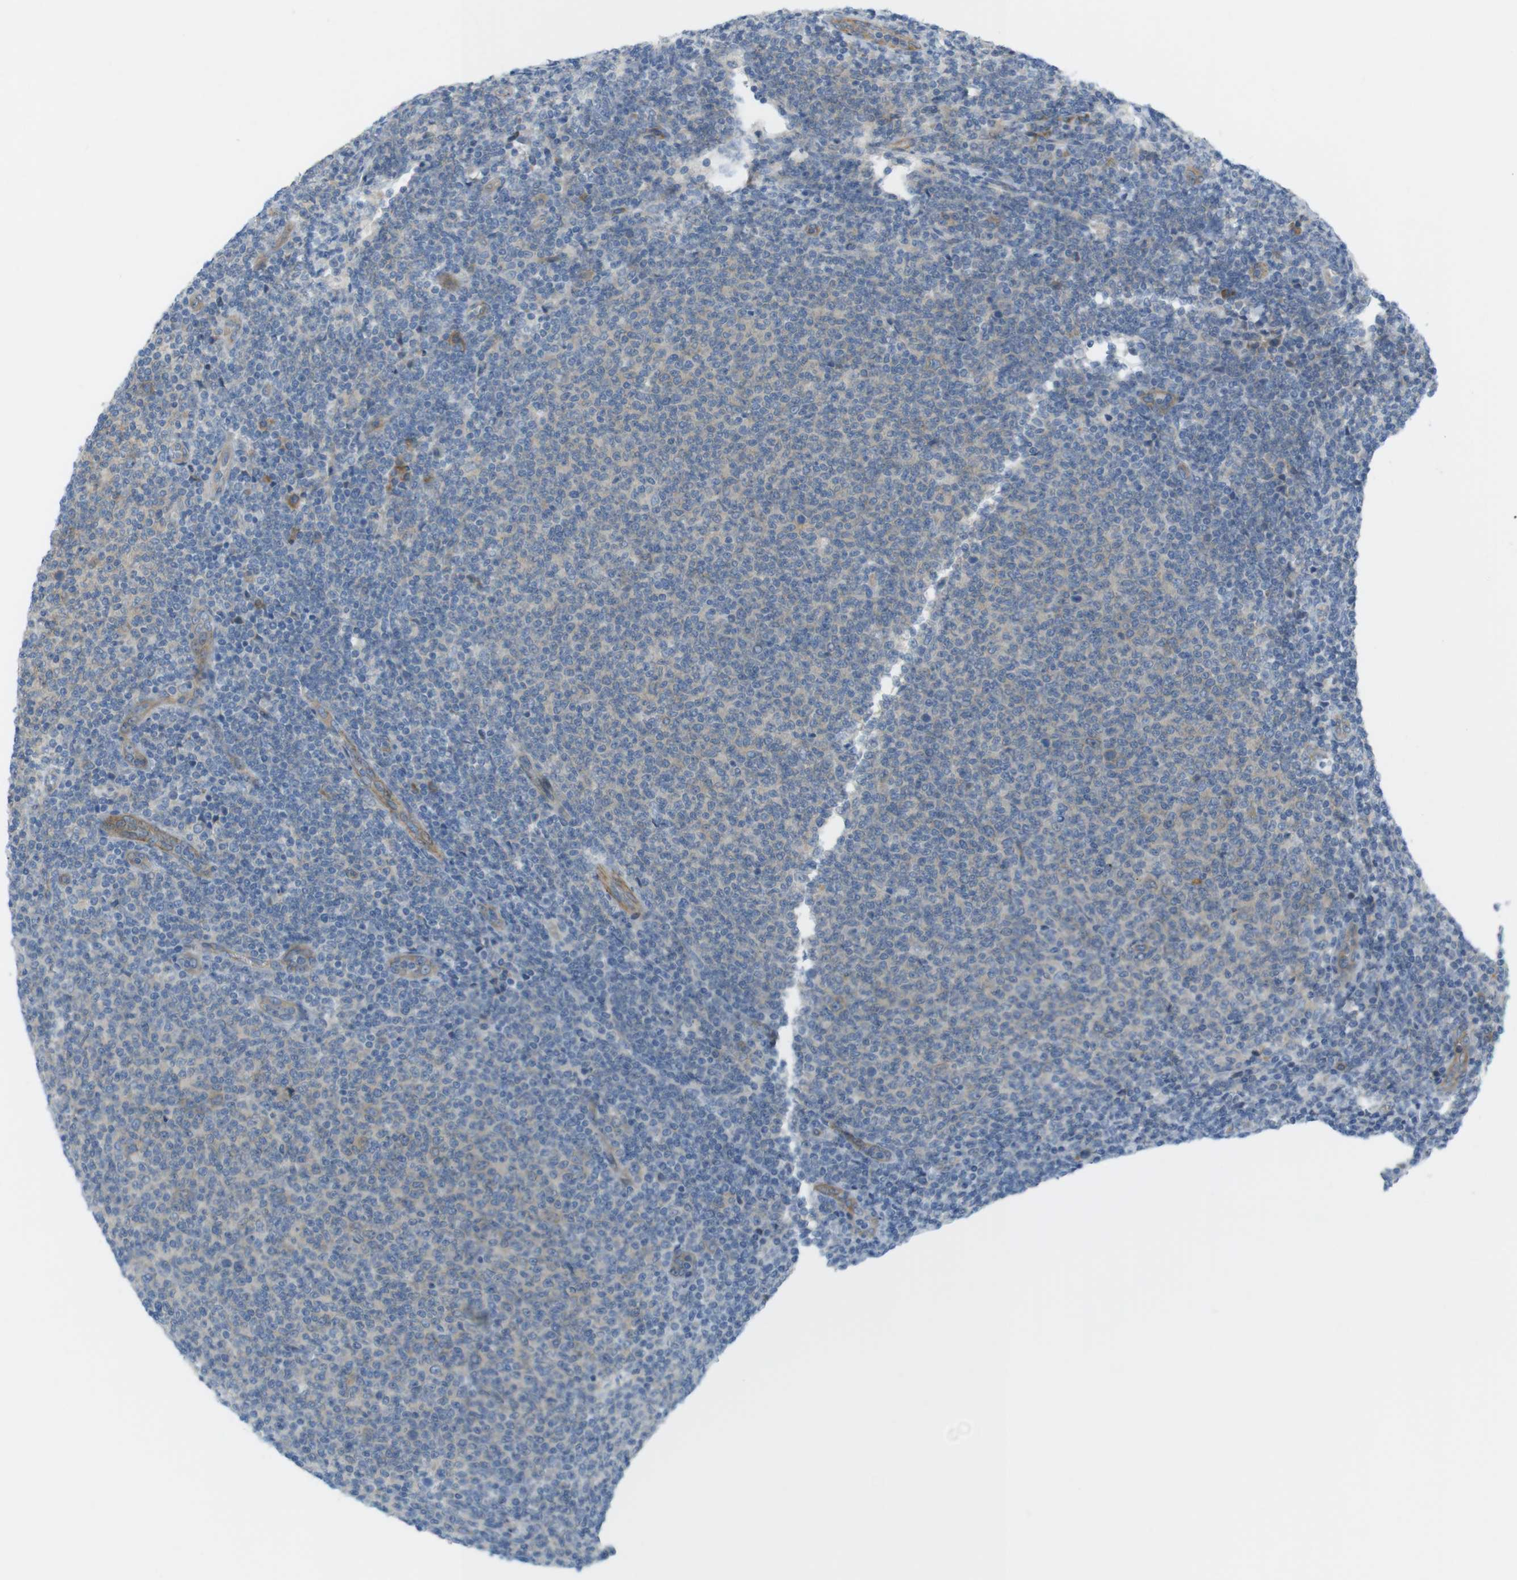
{"staining": {"intensity": "weak", "quantity": "<25%", "location": "cytoplasmic/membranous"}, "tissue": "lymphoma", "cell_type": "Tumor cells", "image_type": "cancer", "snomed": [{"axis": "morphology", "description": "Malignant lymphoma, non-Hodgkin's type, Low grade"}, {"axis": "topography", "description": "Lymph node"}], "caption": "DAB immunohistochemical staining of human malignant lymphoma, non-Hodgkin's type (low-grade) reveals no significant expression in tumor cells. The staining is performed using DAB (3,3'-diaminobenzidine) brown chromogen with nuclei counter-stained in using hematoxylin.", "gene": "GJC3", "patient": {"sex": "male", "age": 66}}